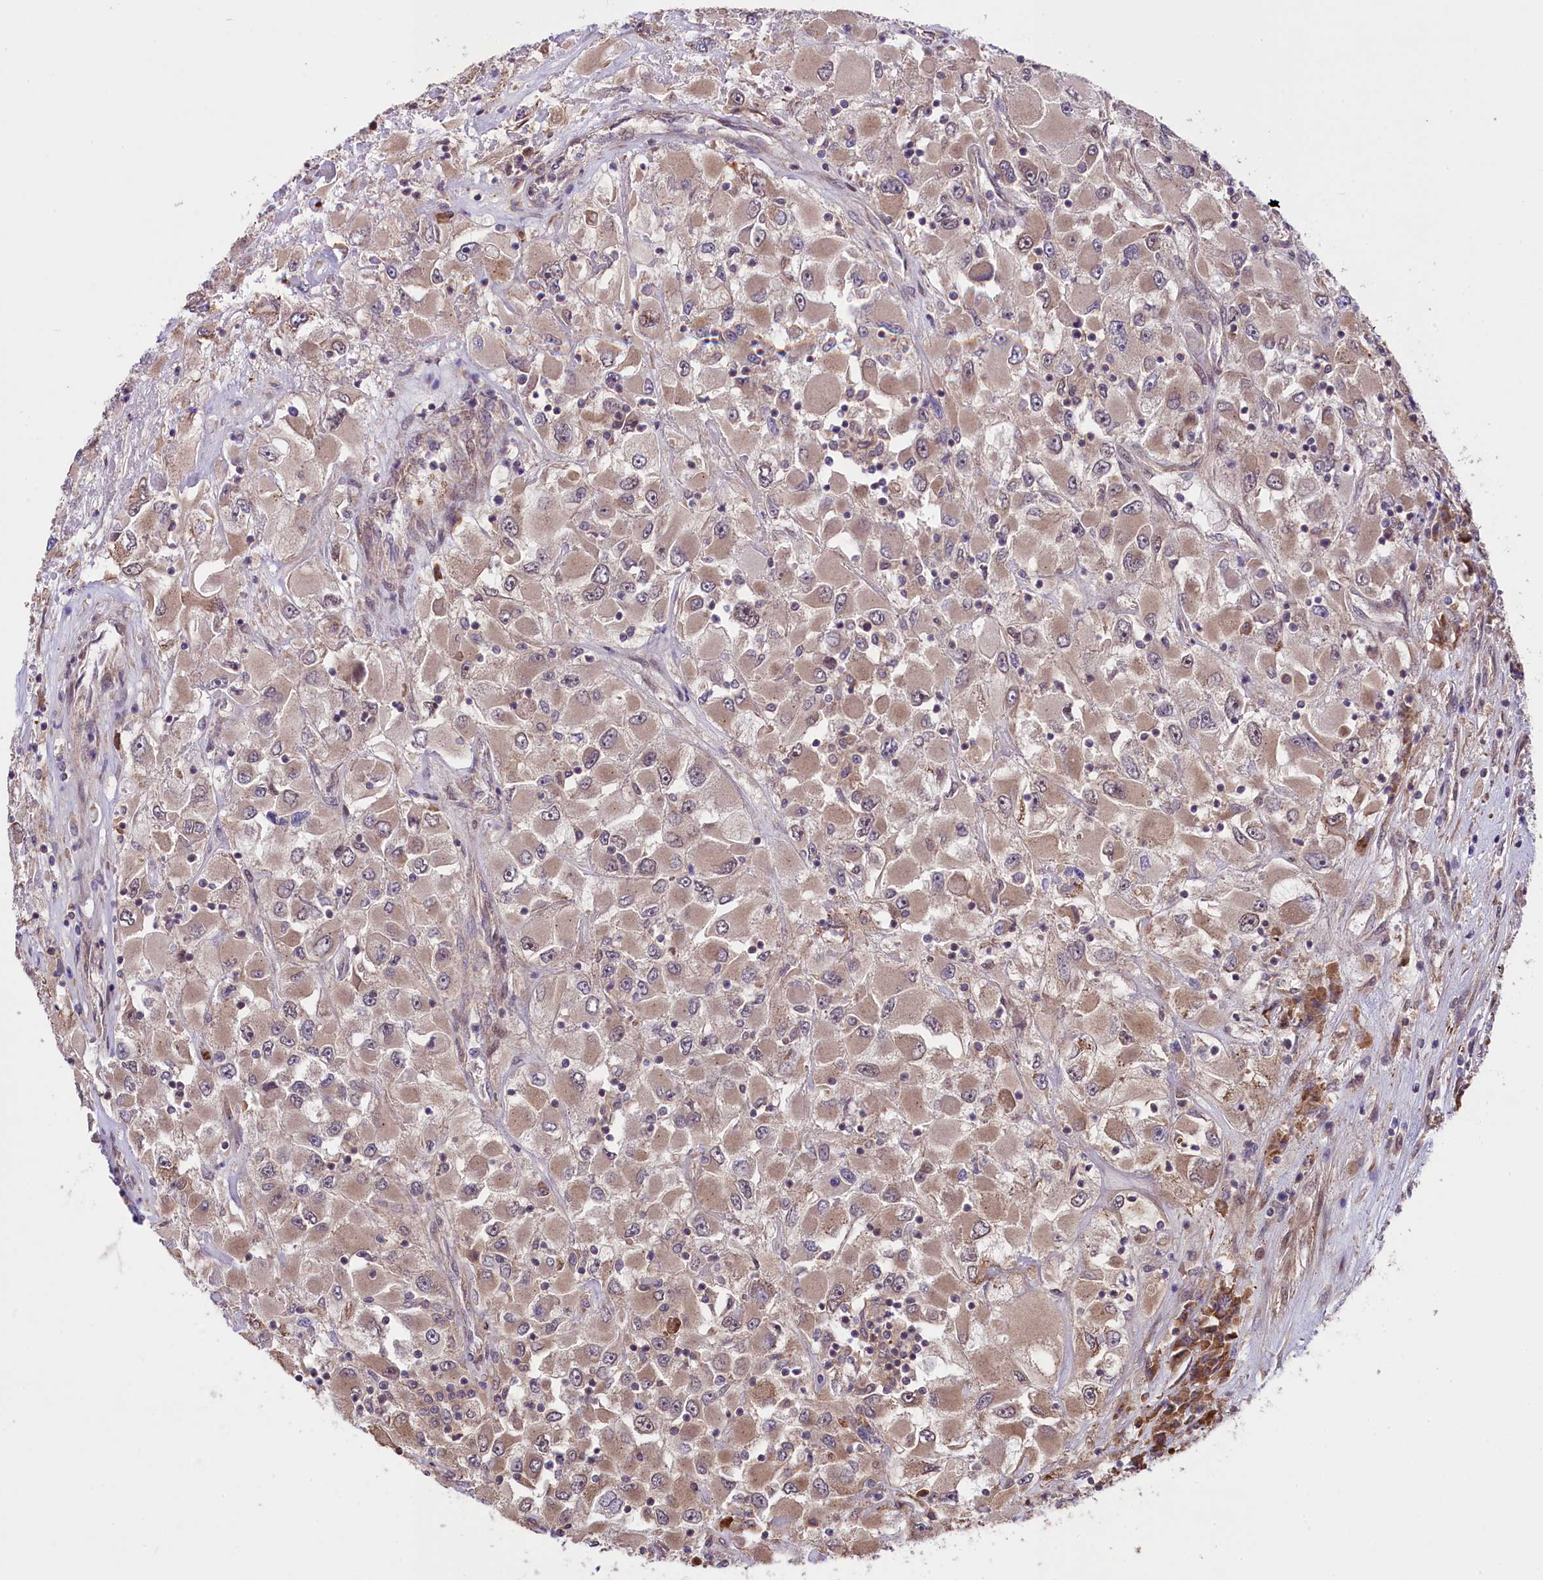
{"staining": {"intensity": "weak", "quantity": ">75%", "location": "cytoplasmic/membranous"}, "tissue": "renal cancer", "cell_type": "Tumor cells", "image_type": "cancer", "snomed": [{"axis": "morphology", "description": "Adenocarcinoma, NOS"}, {"axis": "topography", "description": "Kidney"}], "caption": "Tumor cells exhibit low levels of weak cytoplasmic/membranous expression in approximately >75% of cells in adenocarcinoma (renal).", "gene": "HDAC5", "patient": {"sex": "female", "age": 52}}